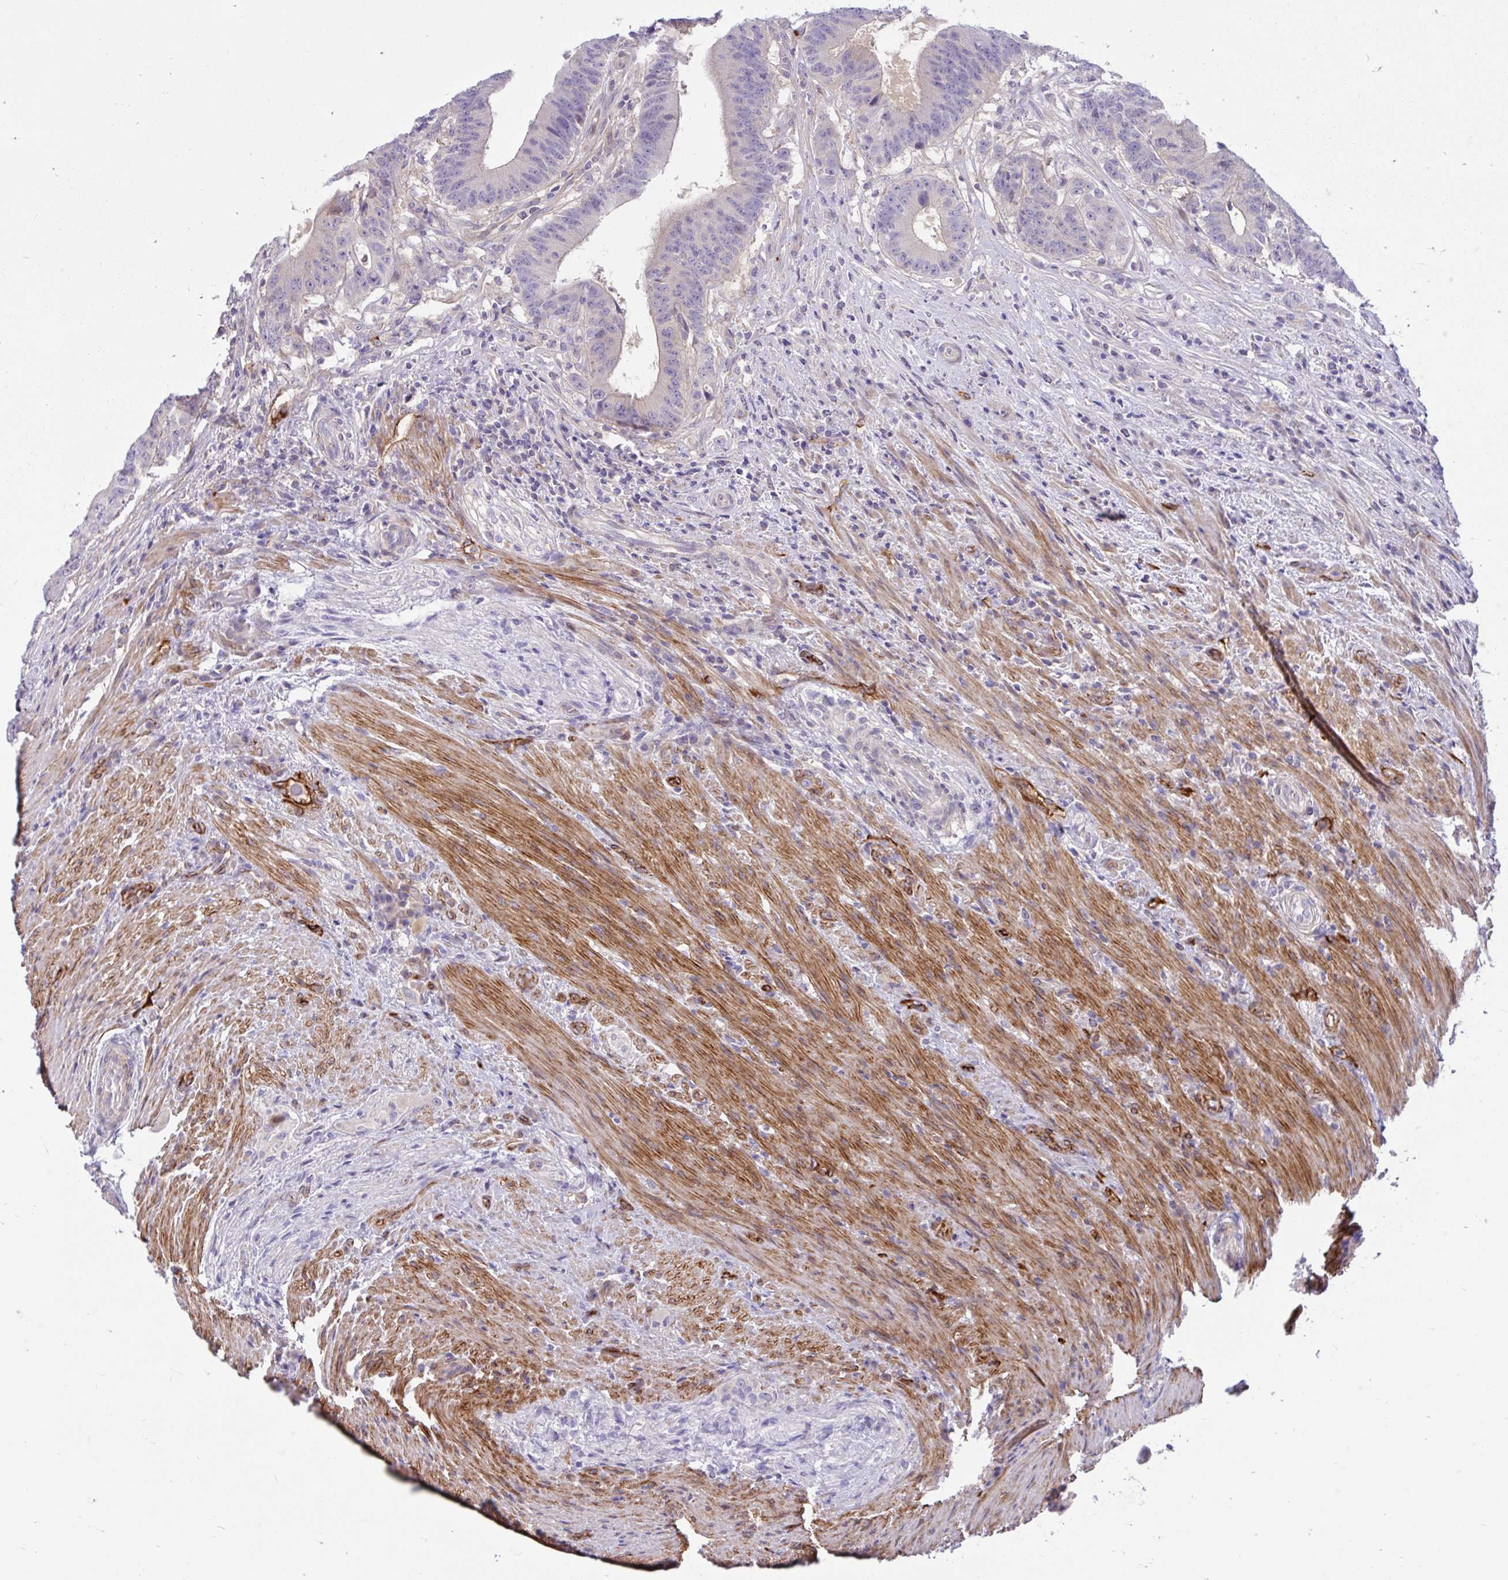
{"staining": {"intensity": "negative", "quantity": "none", "location": "none"}, "tissue": "colorectal cancer", "cell_type": "Tumor cells", "image_type": "cancer", "snomed": [{"axis": "morphology", "description": "Adenocarcinoma, NOS"}, {"axis": "topography", "description": "Colon"}], "caption": "Immunohistochemistry (IHC) histopathology image of neoplastic tissue: human colorectal cancer (adenocarcinoma) stained with DAB exhibits no significant protein expression in tumor cells. The staining is performed using DAB brown chromogen with nuclei counter-stained in using hematoxylin.", "gene": "ESPNL", "patient": {"sex": "female", "age": 43}}